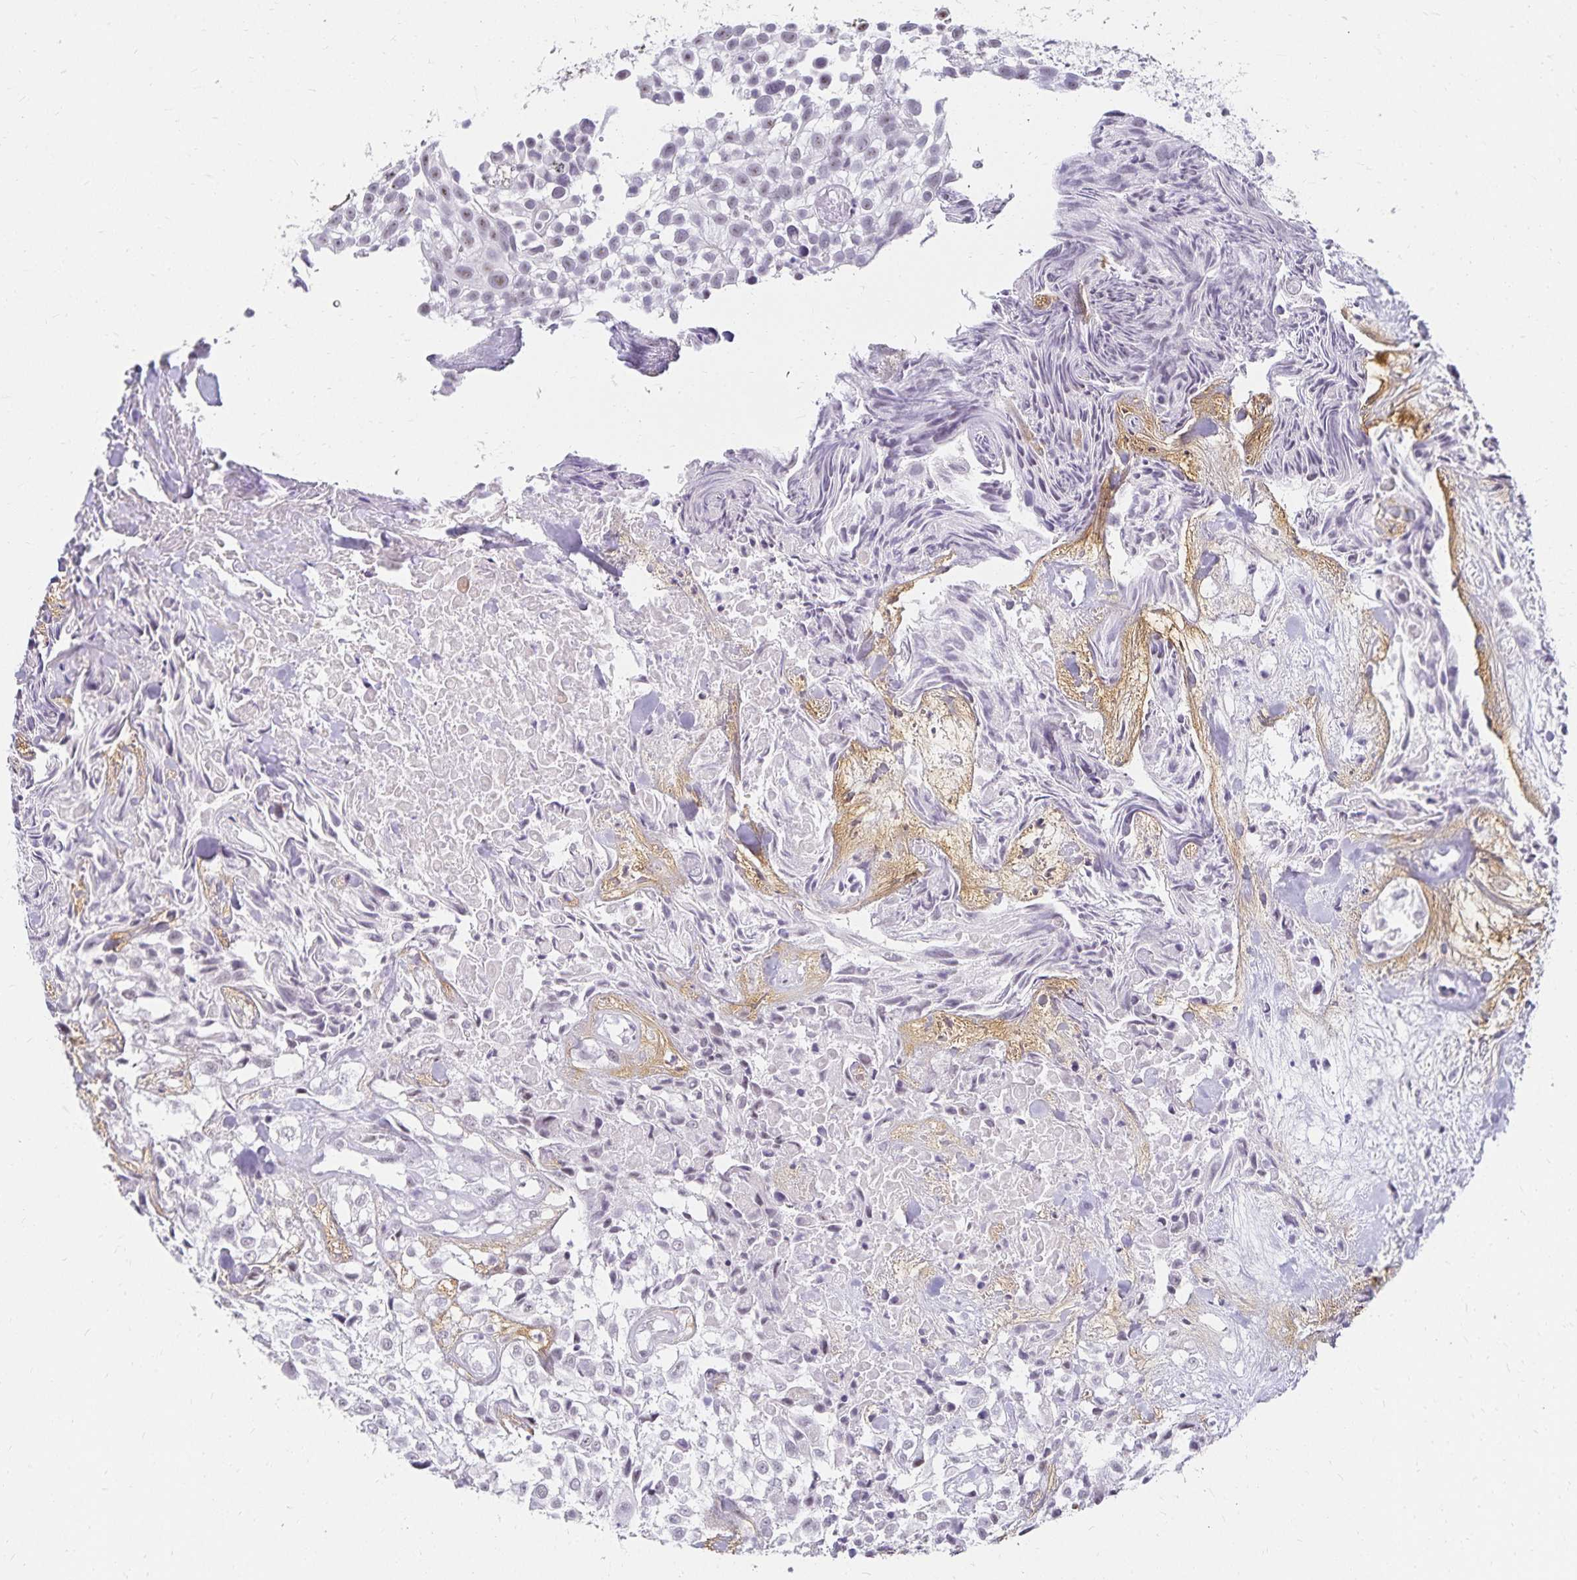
{"staining": {"intensity": "negative", "quantity": "none", "location": "none"}, "tissue": "urothelial cancer", "cell_type": "Tumor cells", "image_type": "cancer", "snomed": [{"axis": "morphology", "description": "Urothelial carcinoma, High grade"}, {"axis": "topography", "description": "Urinary bladder"}], "caption": "An immunohistochemistry image of urothelial cancer is shown. There is no staining in tumor cells of urothelial cancer.", "gene": "C20orf85", "patient": {"sex": "male", "age": 56}}